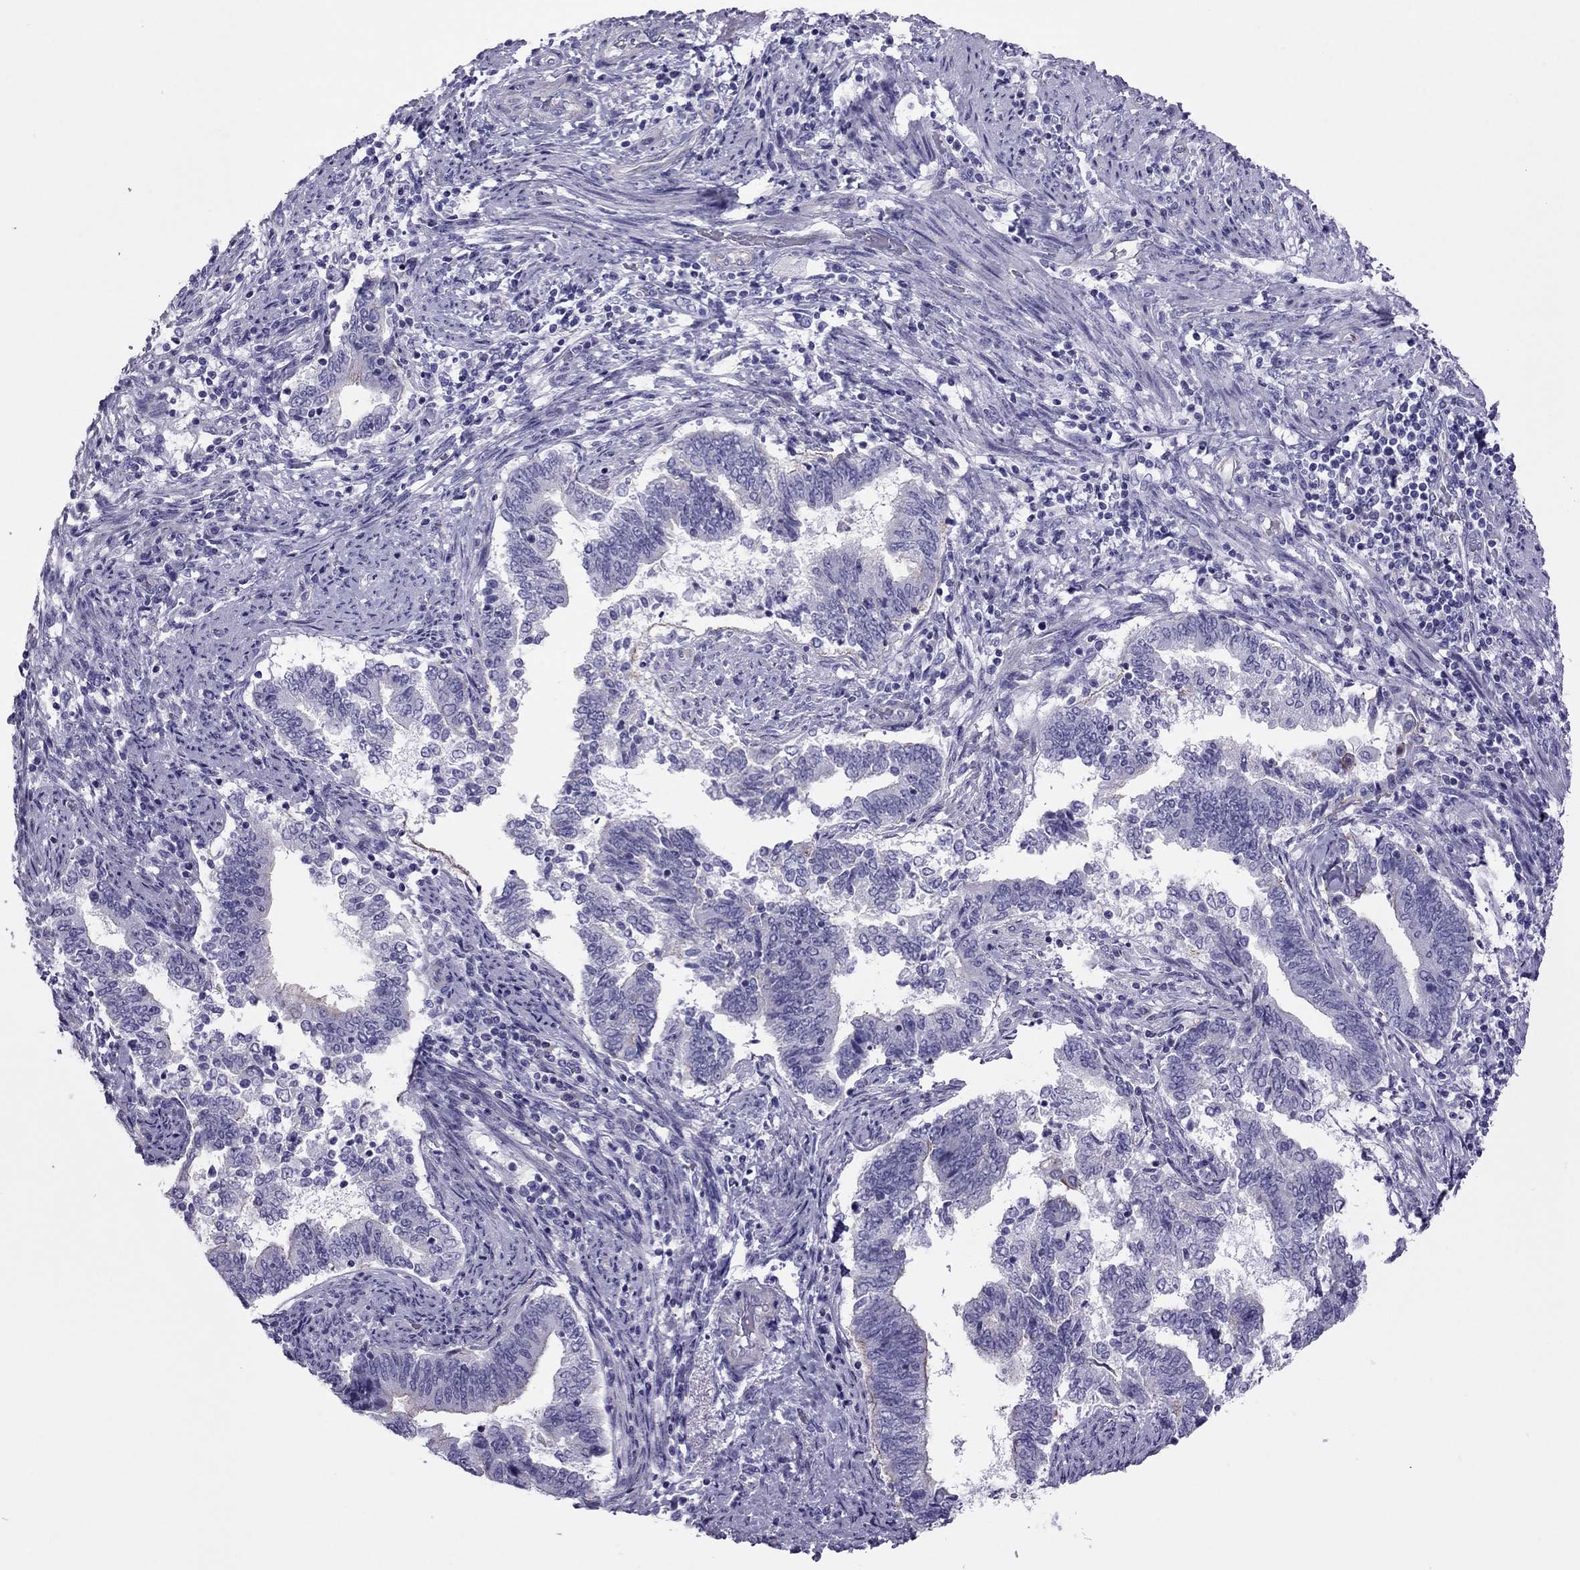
{"staining": {"intensity": "negative", "quantity": "none", "location": "none"}, "tissue": "endometrial cancer", "cell_type": "Tumor cells", "image_type": "cancer", "snomed": [{"axis": "morphology", "description": "Adenocarcinoma, NOS"}, {"axis": "topography", "description": "Endometrium"}], "caption": "Endometrial cancer (adenocarcinoma) stained for a protein using immunohistochemistry exhibits no staining tumor cells.", "gene": "MYL11", "patient": {"sex": "female", "age": 65}}